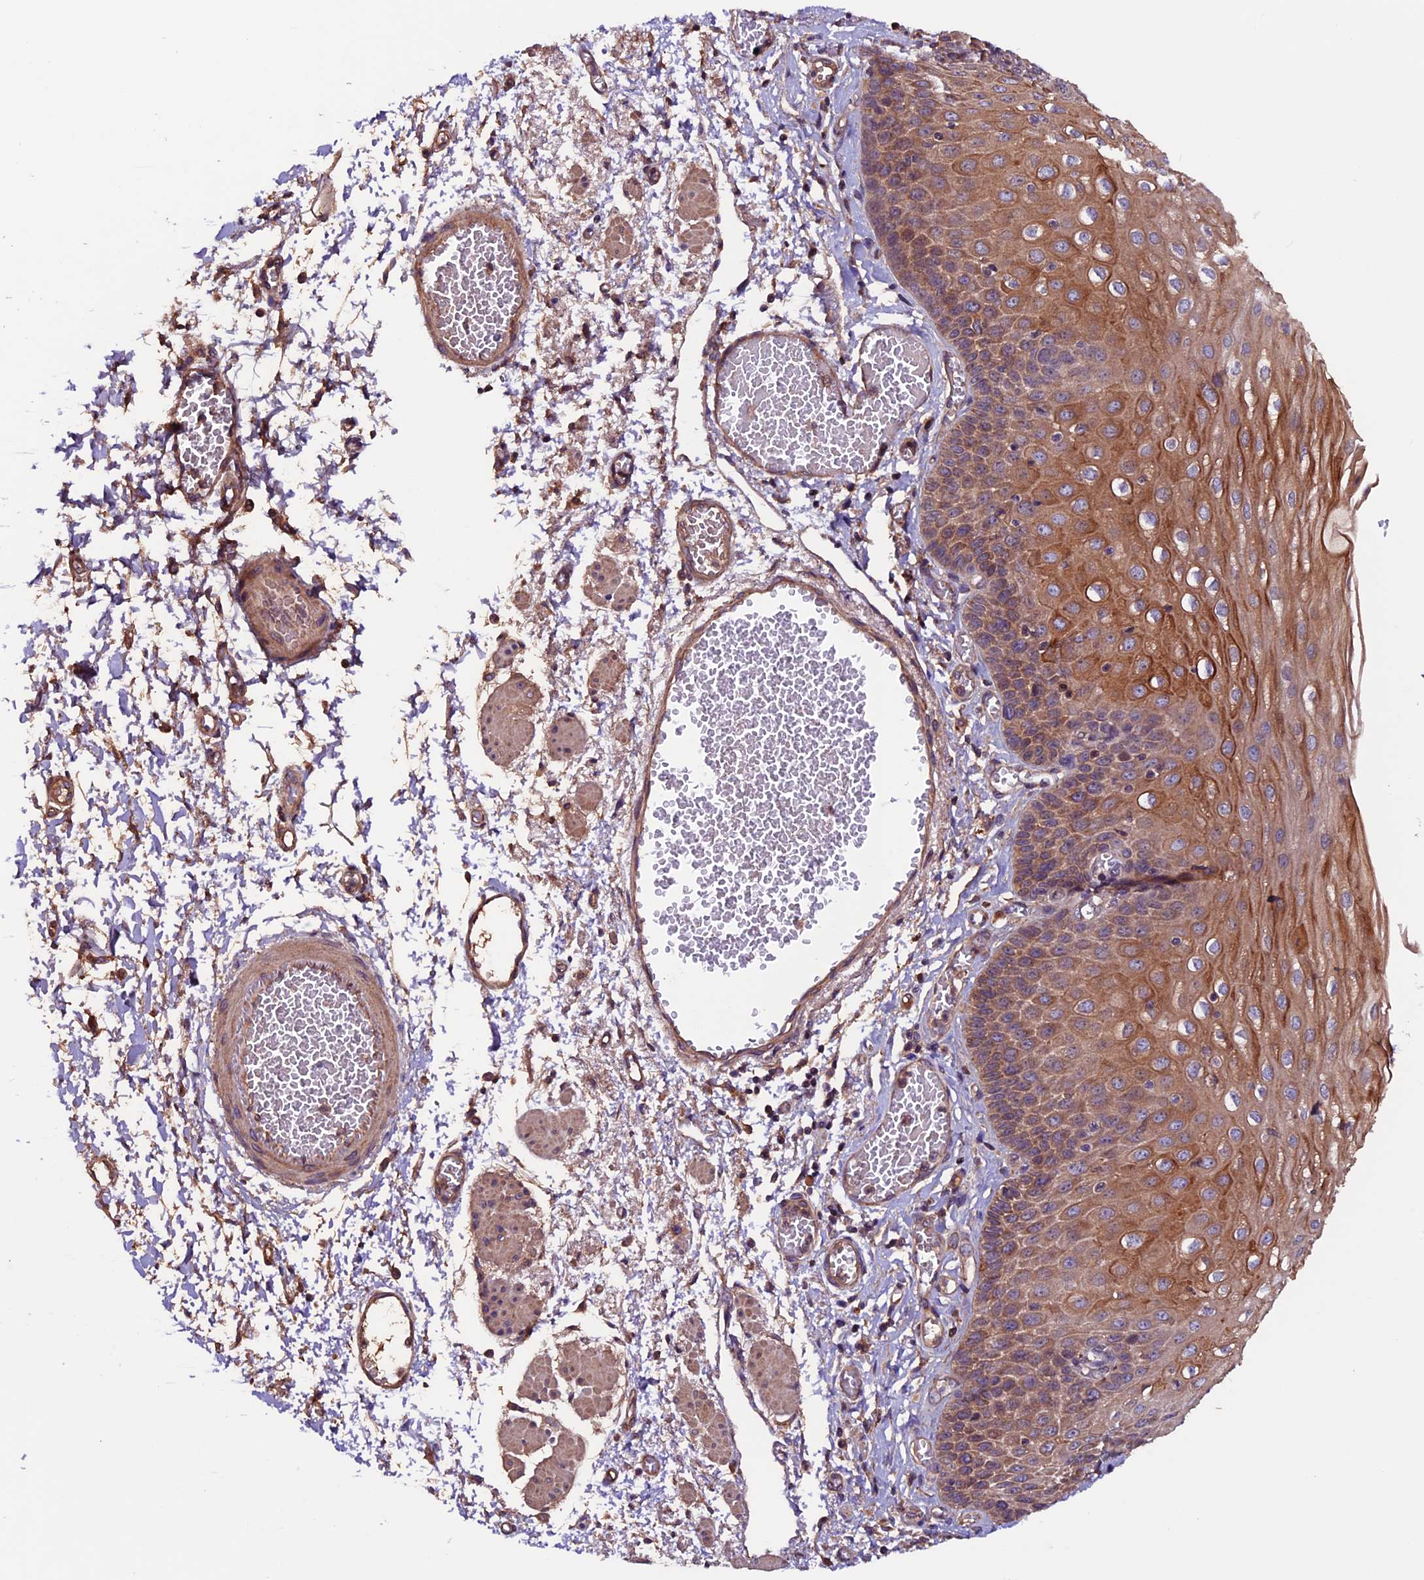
{"staining": {"intensity": "moderate", "quantity": ">75%", "location": "cytoplasmic/membranous"}, "tissue": "esophagus", "cell_type": "Squamous epithelial cells", "image_type": "normal", "snomed": [{"axis": "morphology", "description": "Normal tissue, NOS"}, {"axis": "topography", "description": "Esophagus"}], "caption": "Protein expression analysis of unremarkable esophagus displays moderate cytoplasmic/membranous positivity in approximately >75% of squamous epithelial cells.", "gene": "ZNF598", "patient": {"sex": "male", "age": 81}}